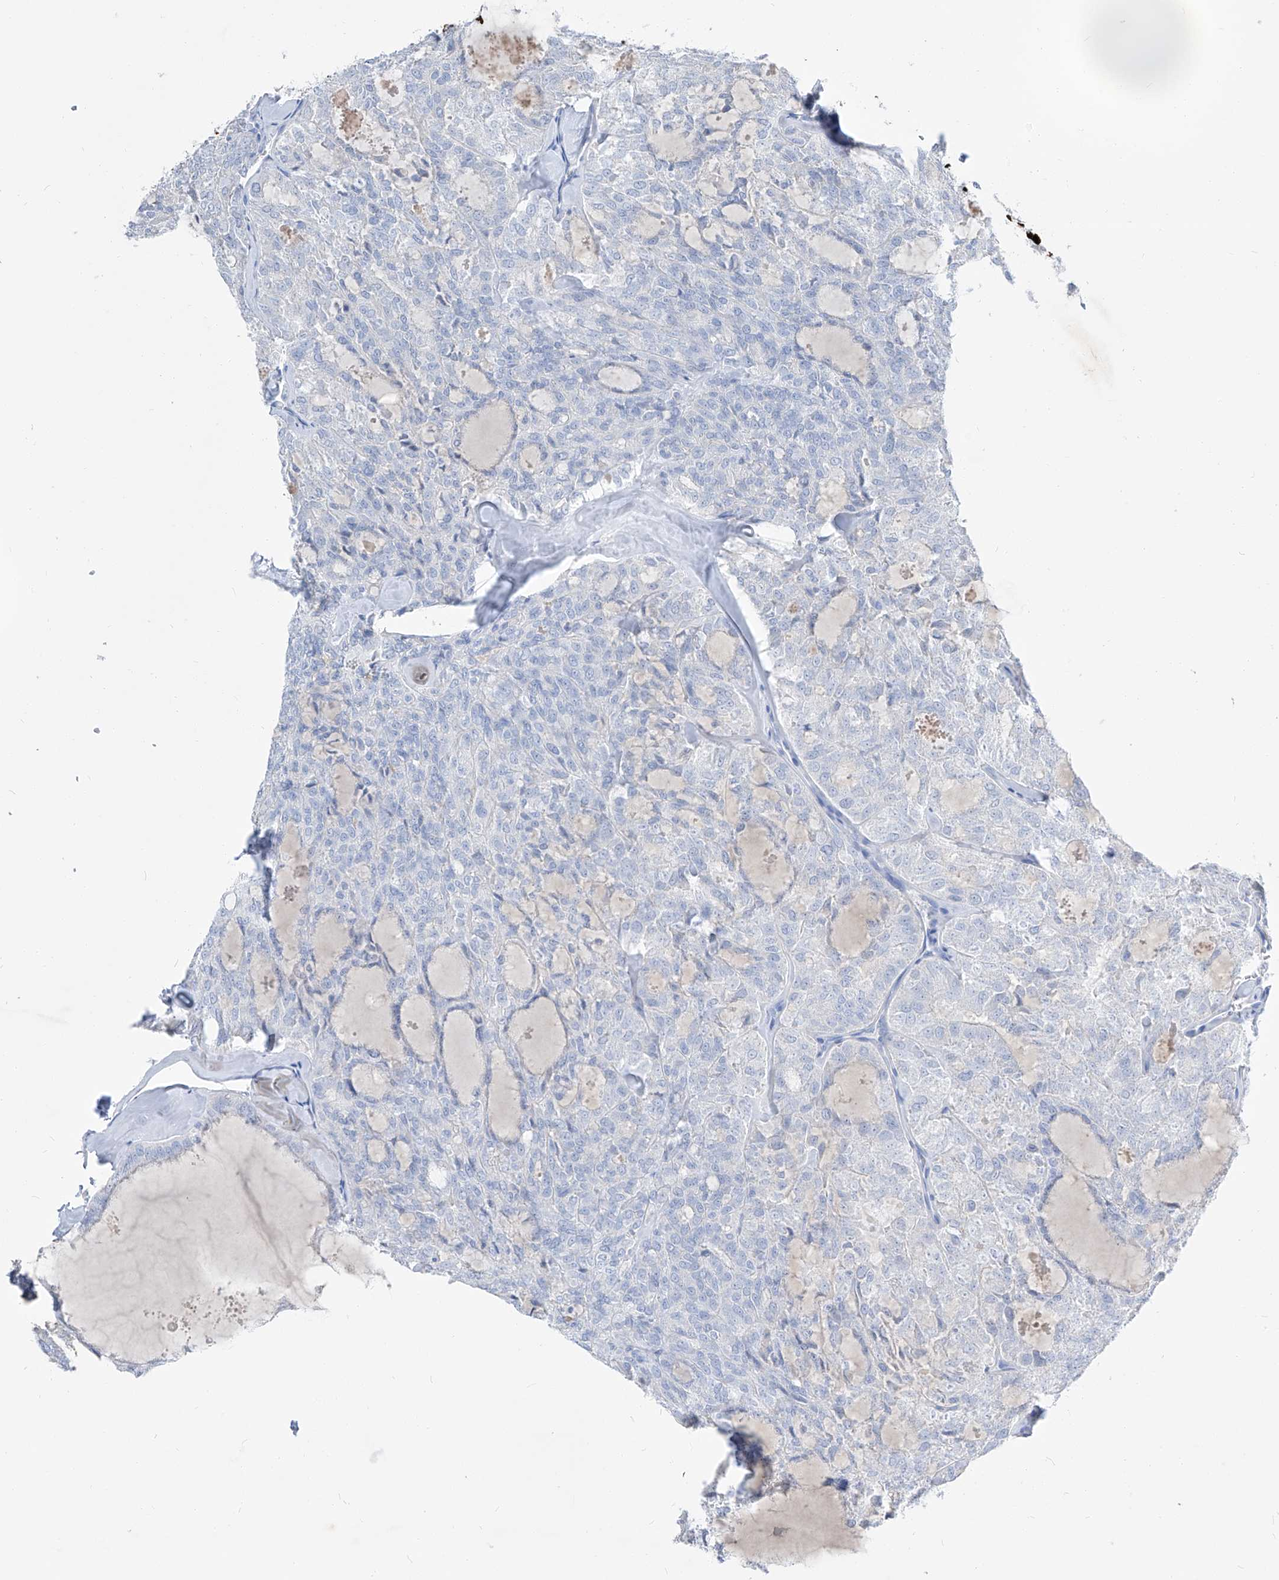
{"staining": {"intensity": "negative", "quantity": "none", "location": "none"}, "tissue": "thyroid cancer", "cell_type": "Tumor cells", "image_type": "cancer", "snomed": [{"axis": "morphology", "description": "Follicular adenoma carcinoma, NOS"}, {"axis": "topography", "description": "Thyroid gland"}], "caption": "Micrograph shows no significant protein positivity in tumor cells of thyroid cancer. Brightfield microscopy of immunohistochemistry stained with DAB (3,3'-diaminobenzidine) (brown) and hematoxylin (blue), captured at high magnification.", "gene": "FRS3", "patient": {"sex": "male", "age": 75}}